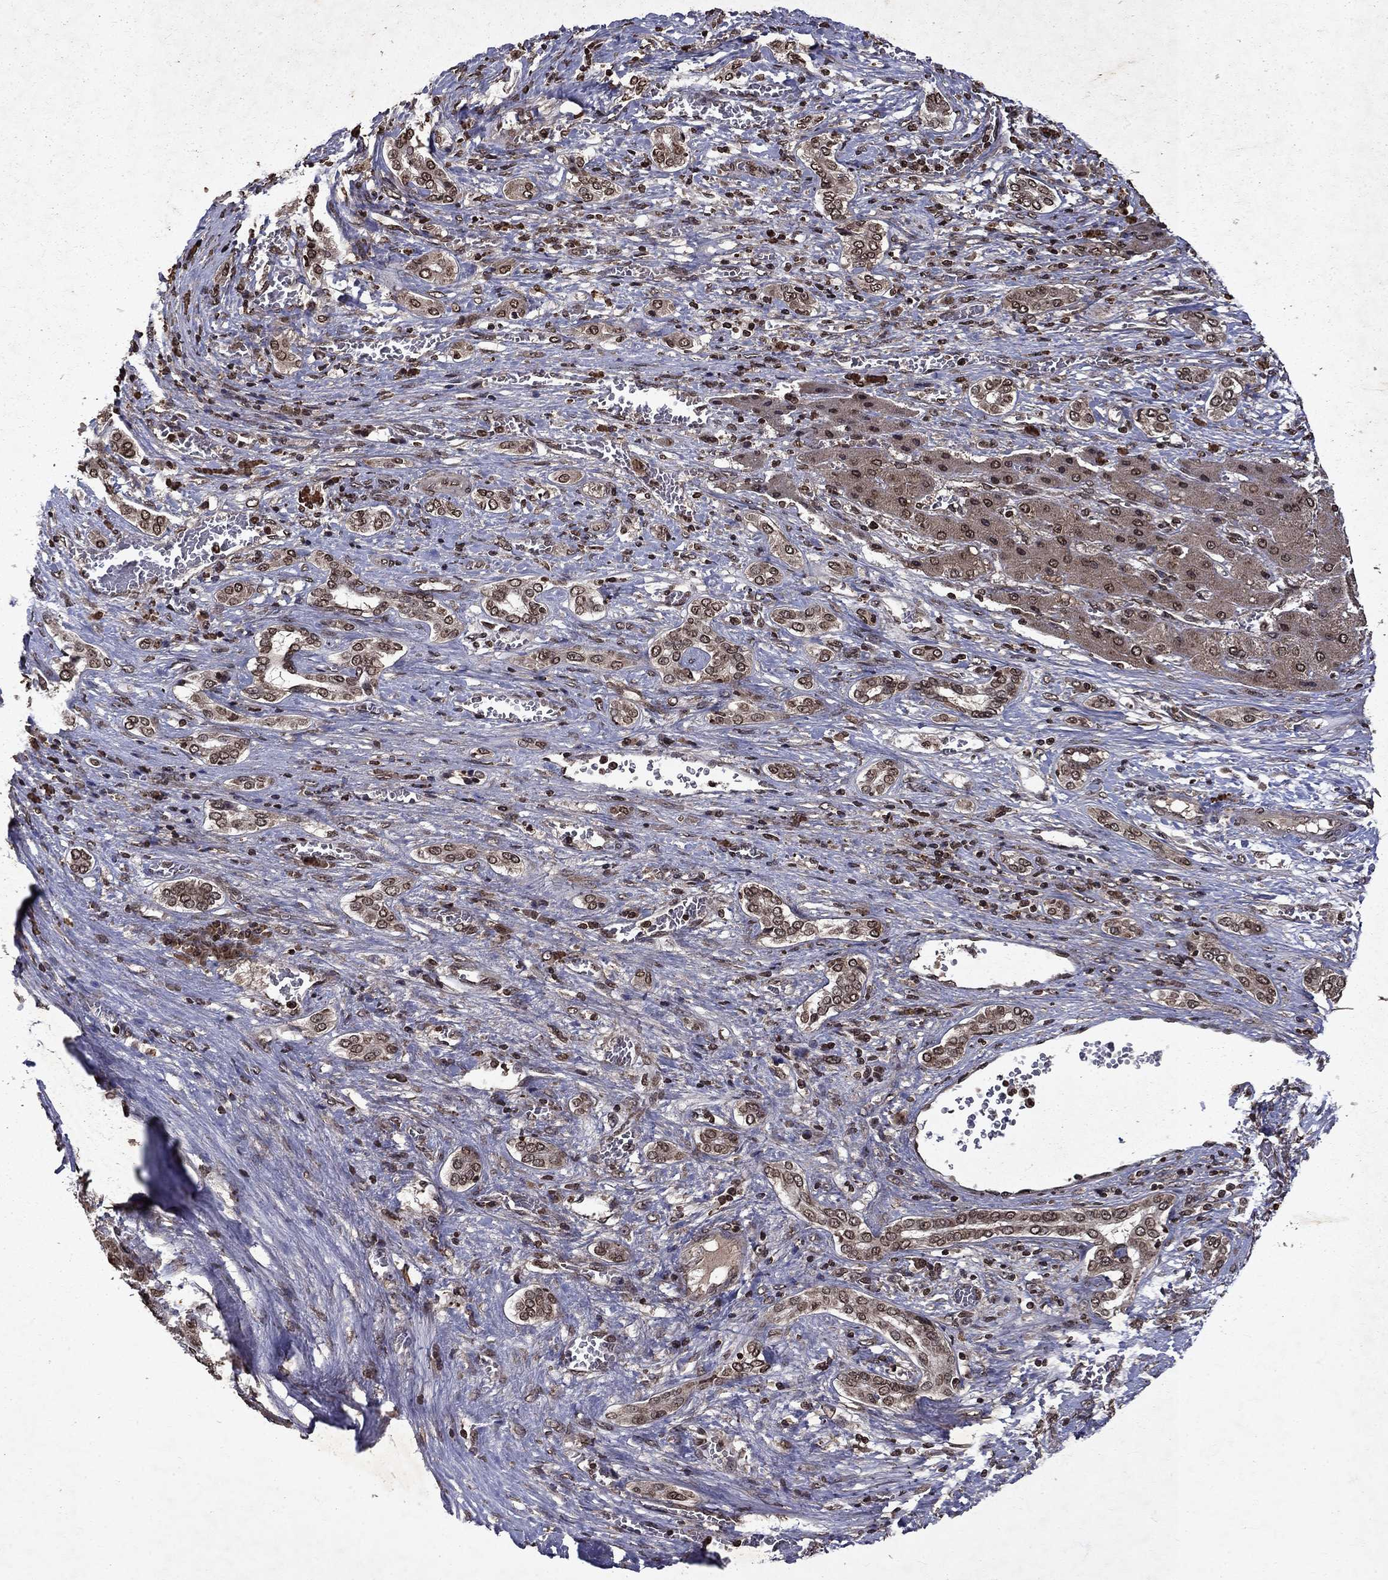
{"staining": {"intensity": "moderate", "quantity": "25%-75%", "location": "nuclear"}, "tissue": "liver cancer", "cell_type": "Tumor cells", "image_type": "cancer", "snomed": [{"axis": "morphology", "description": "Carcinoma, Hepatocellular, NOS"}, {"axis": "topography", "description": "Liver"}], "caption": "About 25%-75% of tumor cells in human hepatocellular carcinoma (liver) show moderate nuclear protein staining as visualized by brown immunohistochemical staining.", "gene": "PIN4", "patient": {"sex": "male", "age": 70}}